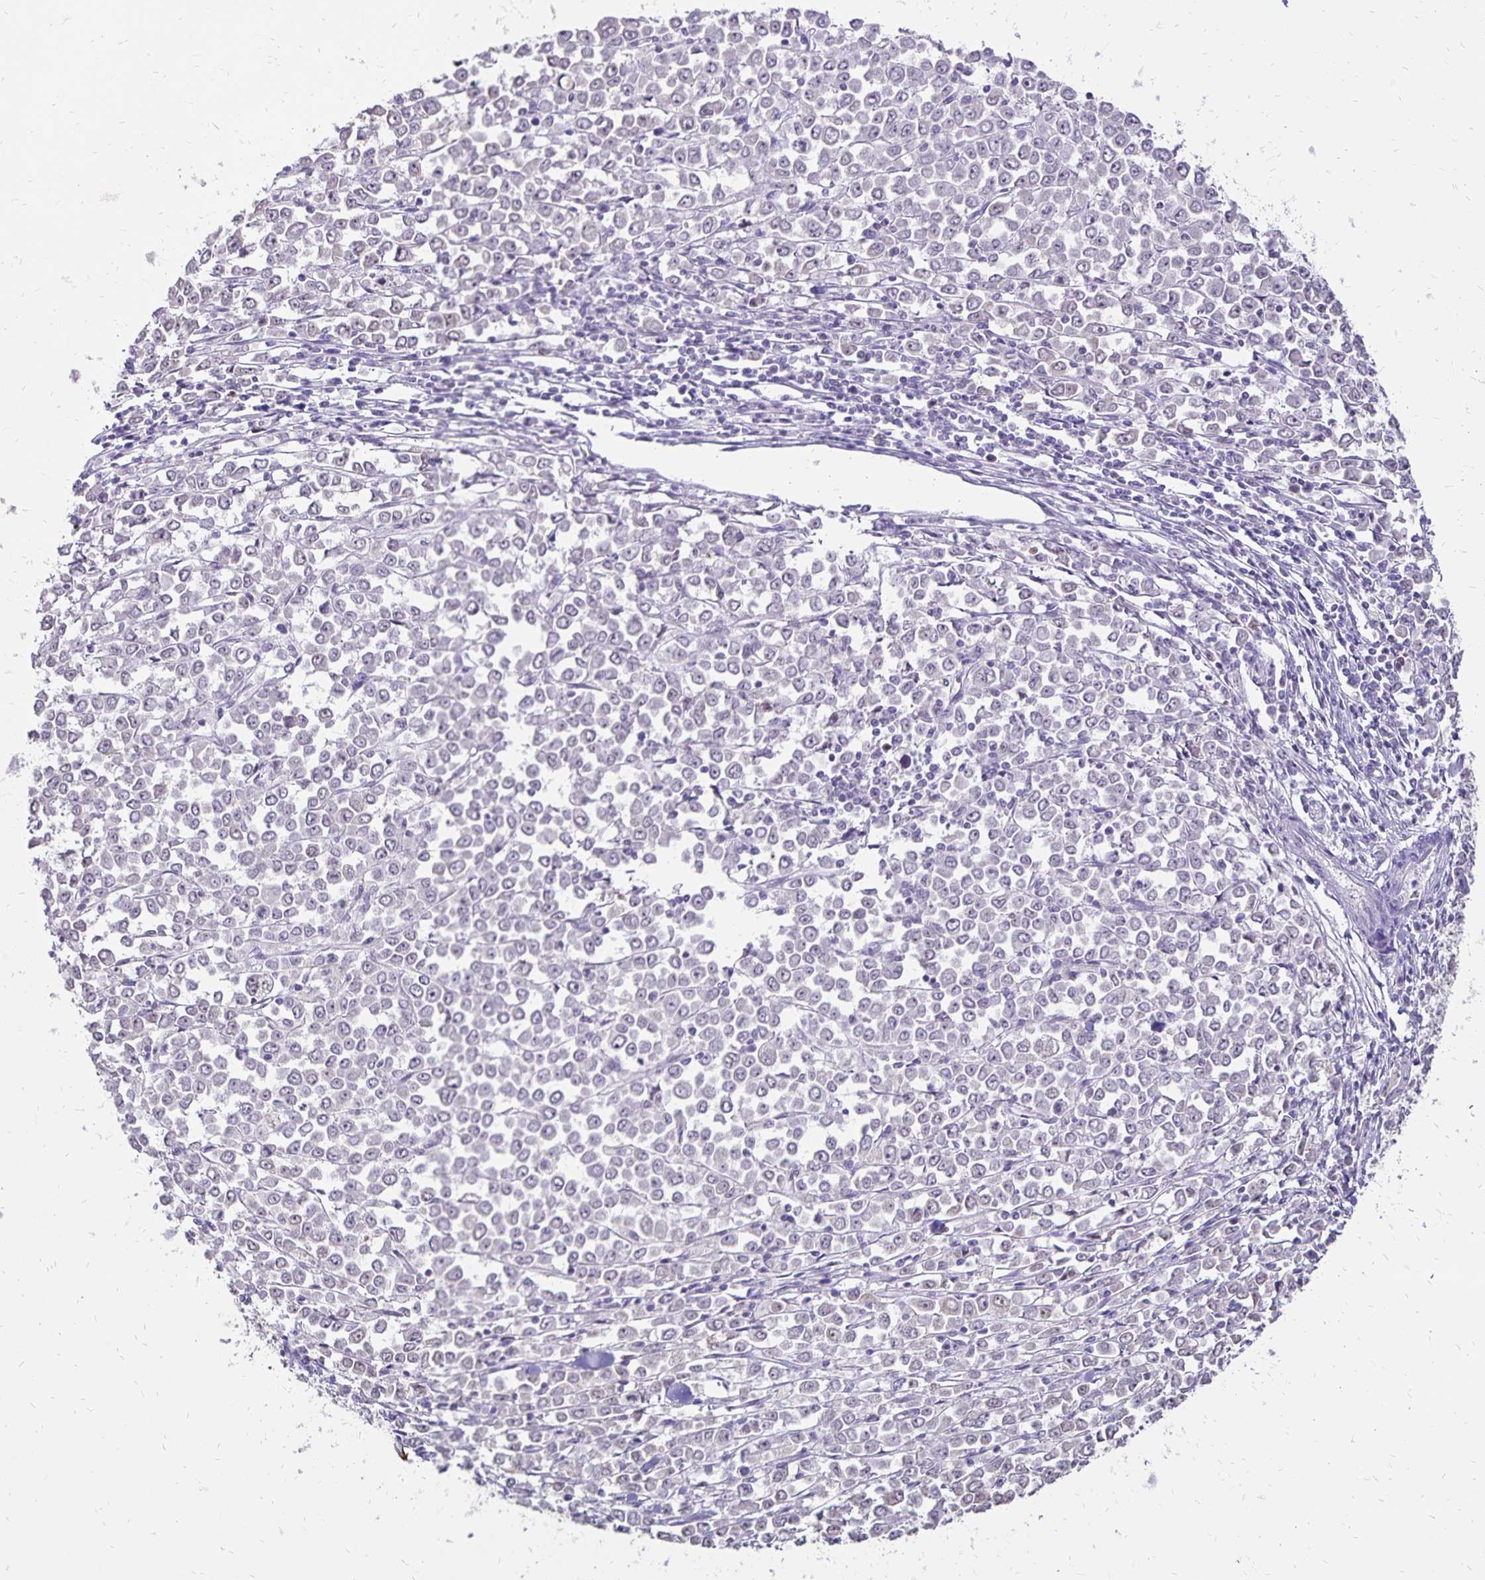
{"staining": {"intensity": "negative", "quantity": "none", "location": "none"}, "tissue": "stomach cancer", "cell_type": "Tumor cells", "image_type": "cancer", "snomed": [{"axis": "morphology", "description": "Adenocarcinoma, NOS"}, {"axis": "topography", "description": "Stomach, upper"}], "caption": "Protein analysis of stomach cancer demonstrates no significant positivity in tumor cells.", "gene": "POLB", "patient": {"sex": "male", "age": 70}}